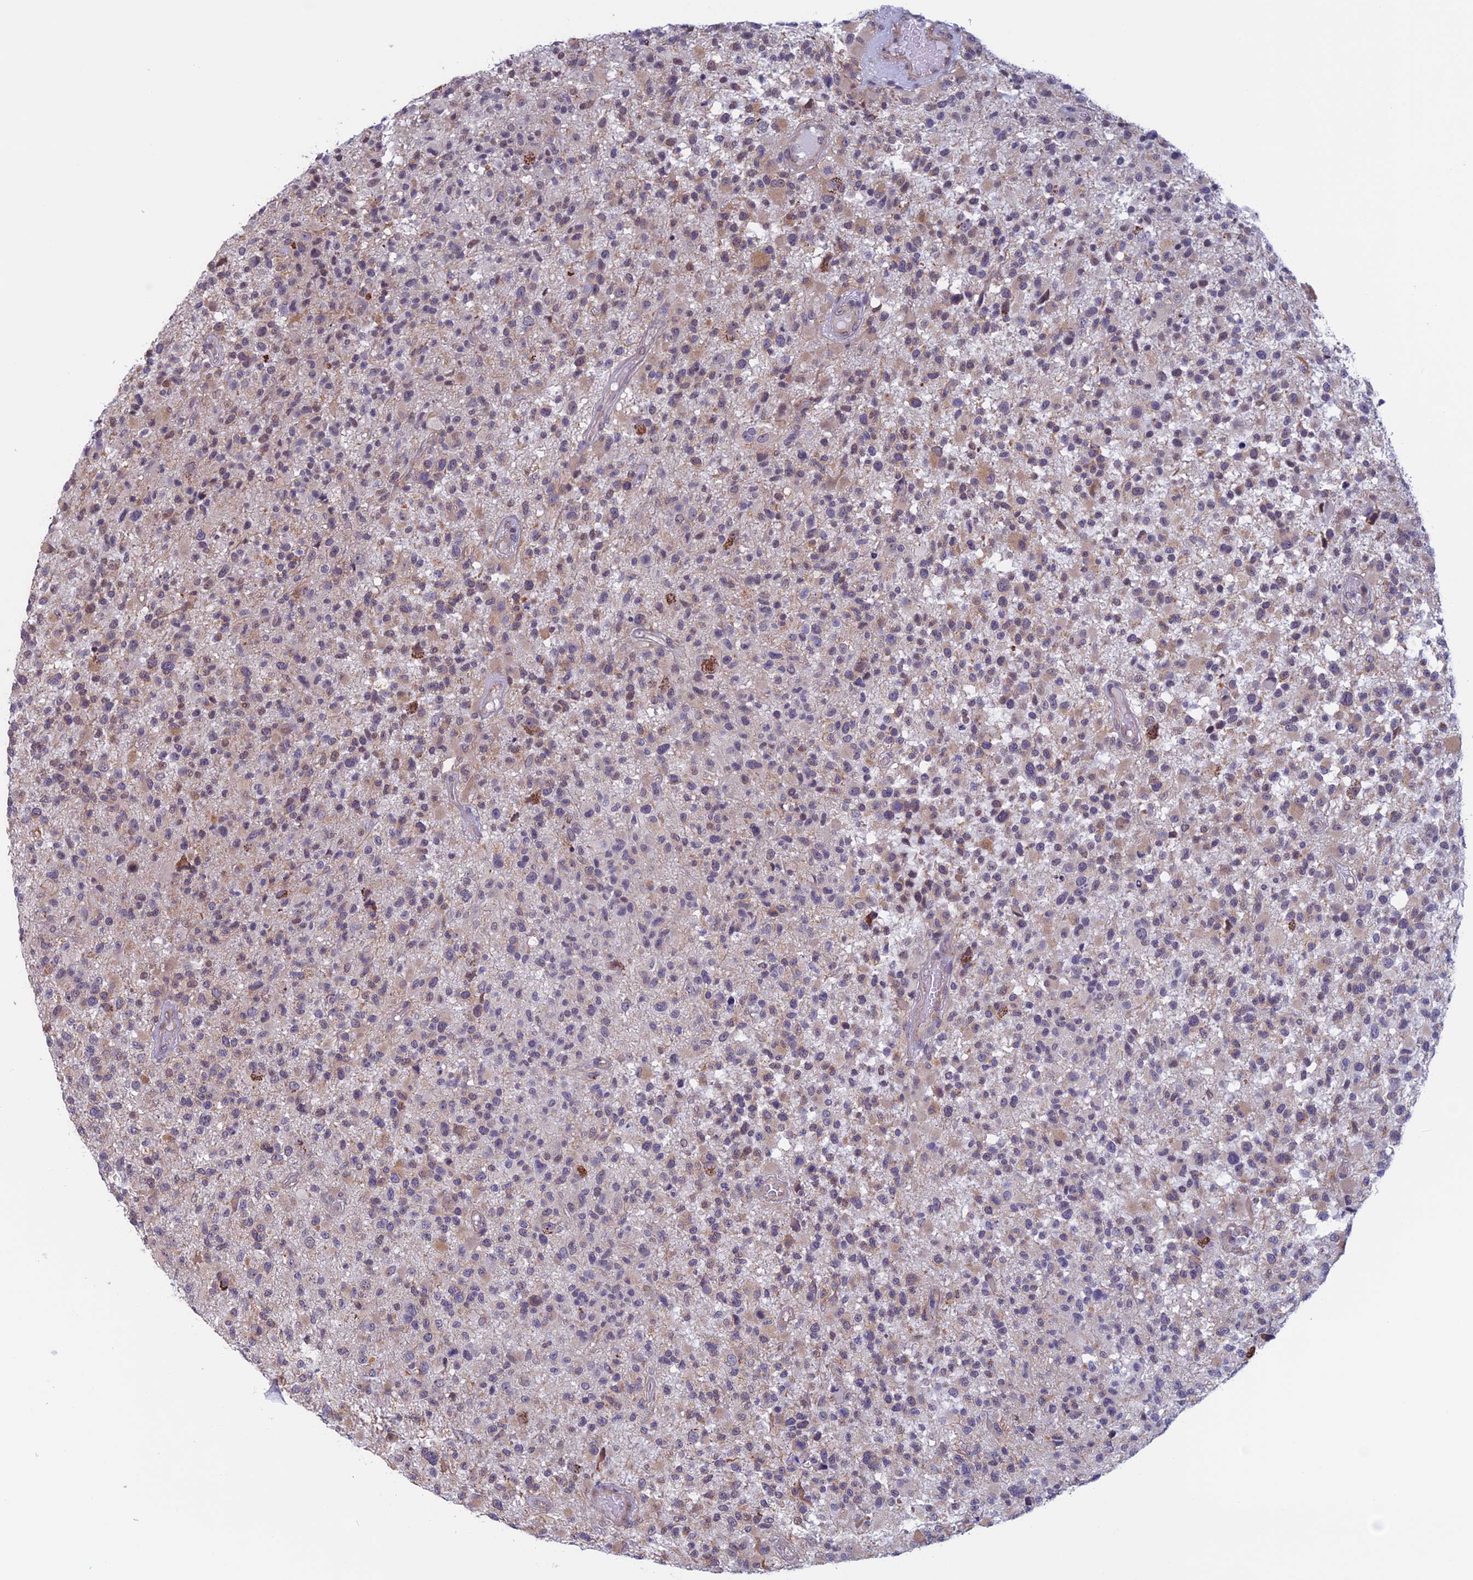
{"staining": {"intensity": "weak", "quantity": "<25%", "location": "cytoplasmic/membranous"}, "tissue": "glioma", "cell_type": "Tumor cells", "image_type": "cancer", "snomed": [{"axis": "morphology", "description": "Glioma, malignant, High grade"}, {"axis": "morphology", "description": "Glioblastoma, NOS"}, {"axis": "topography", "description": "Brain"}], "caption": "Glioblastoma was stained to show a protein in brown. There is no significant positivity in tumor cells.", "gene": "SLC1A6", "patient": {"sex": "male", "age": 60}}